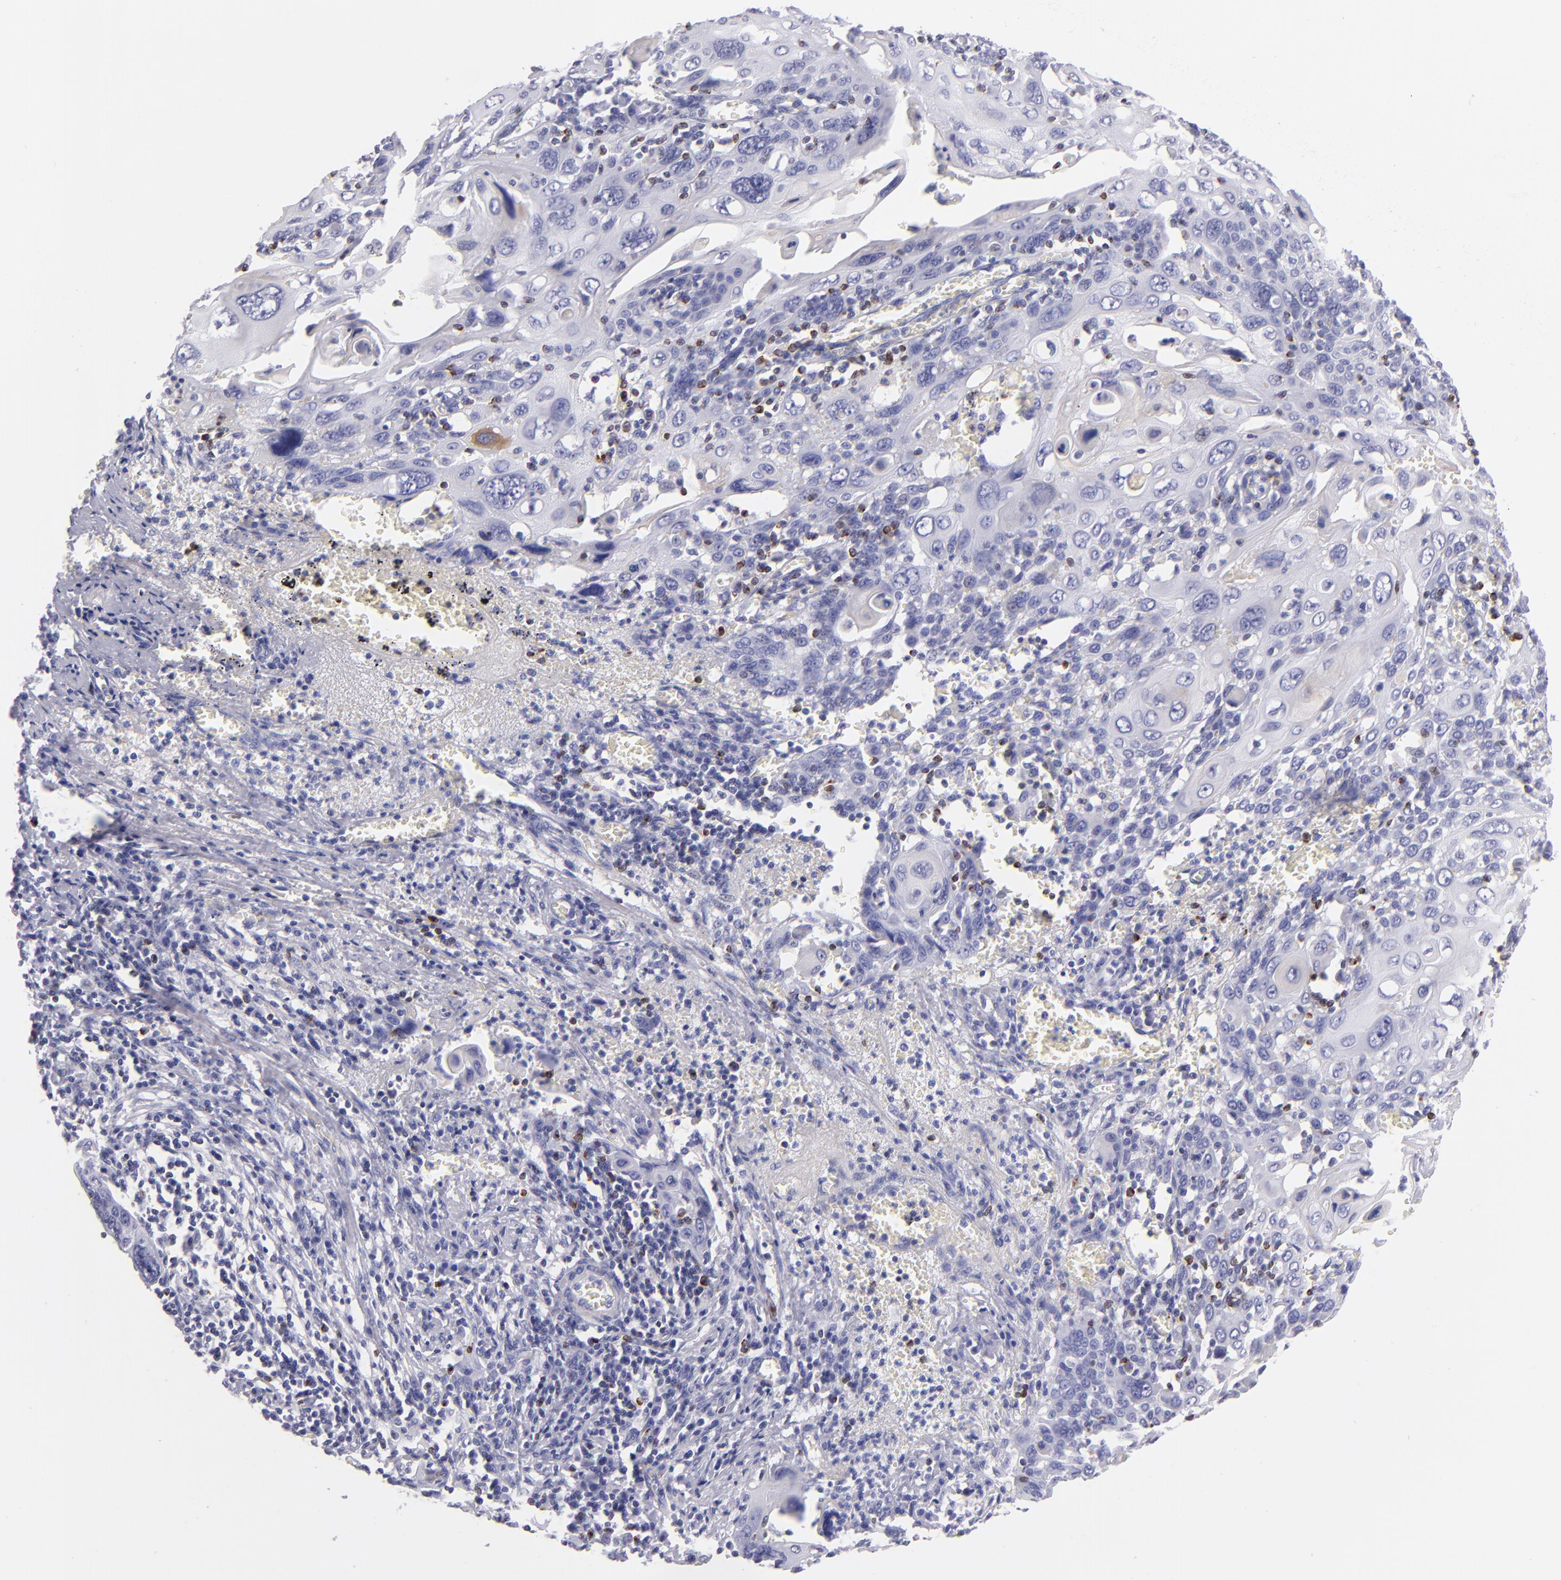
{"staining": {"intensity": "negative", "quantity": "none", "location": "none"}, "tissue": "cervical cancer", "cell_type": "Tumor cells", "image_type": "cancer", "snomed": [{"axis": "morphology", "description": "Squamous cell carcinoma, NOS"}, {"axis": "topography", "description": "Cervix"}], "caption": "High magnification brightfield microscopy of cervical cancer stained with DAB (brown) and counterstained with hematoxylin (blue): tumor cells show no significant positivity.", "gene": "PRF1", "patient": {"sex": "female", "age": 54}}